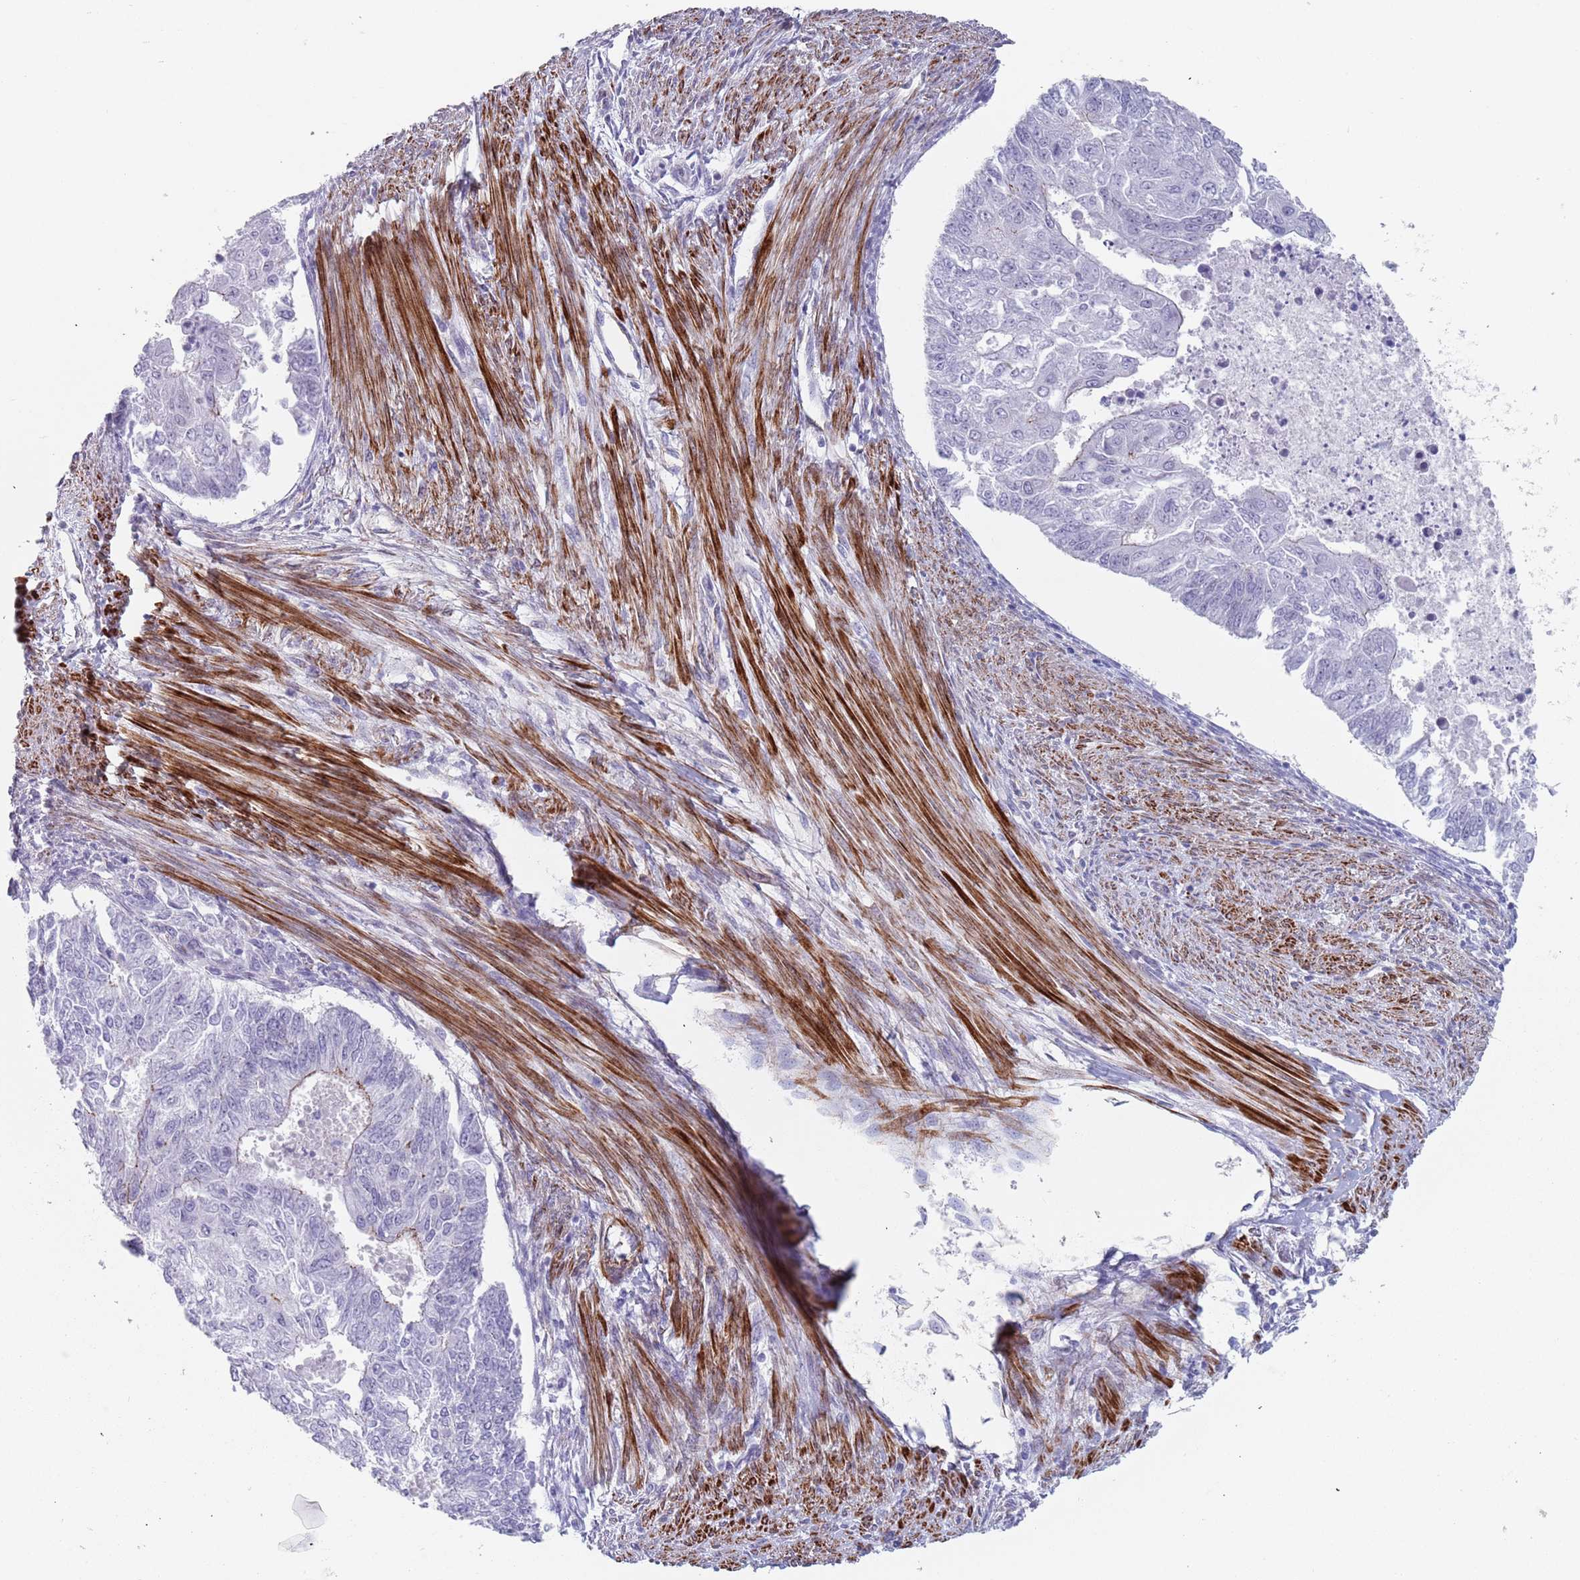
{"staining": {"intensity": "negative", "quantity": "none", "location": "none"}, "tissue": "endometrial cancer", "cell_type": "Tumor cells", "image_type": "cancer", "snomed": [{"axis": "morphology", "description": "Adenocarcinoma, NOS"}, {"axis": "topography", "description": "Endometrium"}], "caption": "Endometrial cancer was stained to show a protein in brown. There is no significant staining in tumor cells.", "gene": "OR5A2", "patient": {"sex": "female", "age": 32}}